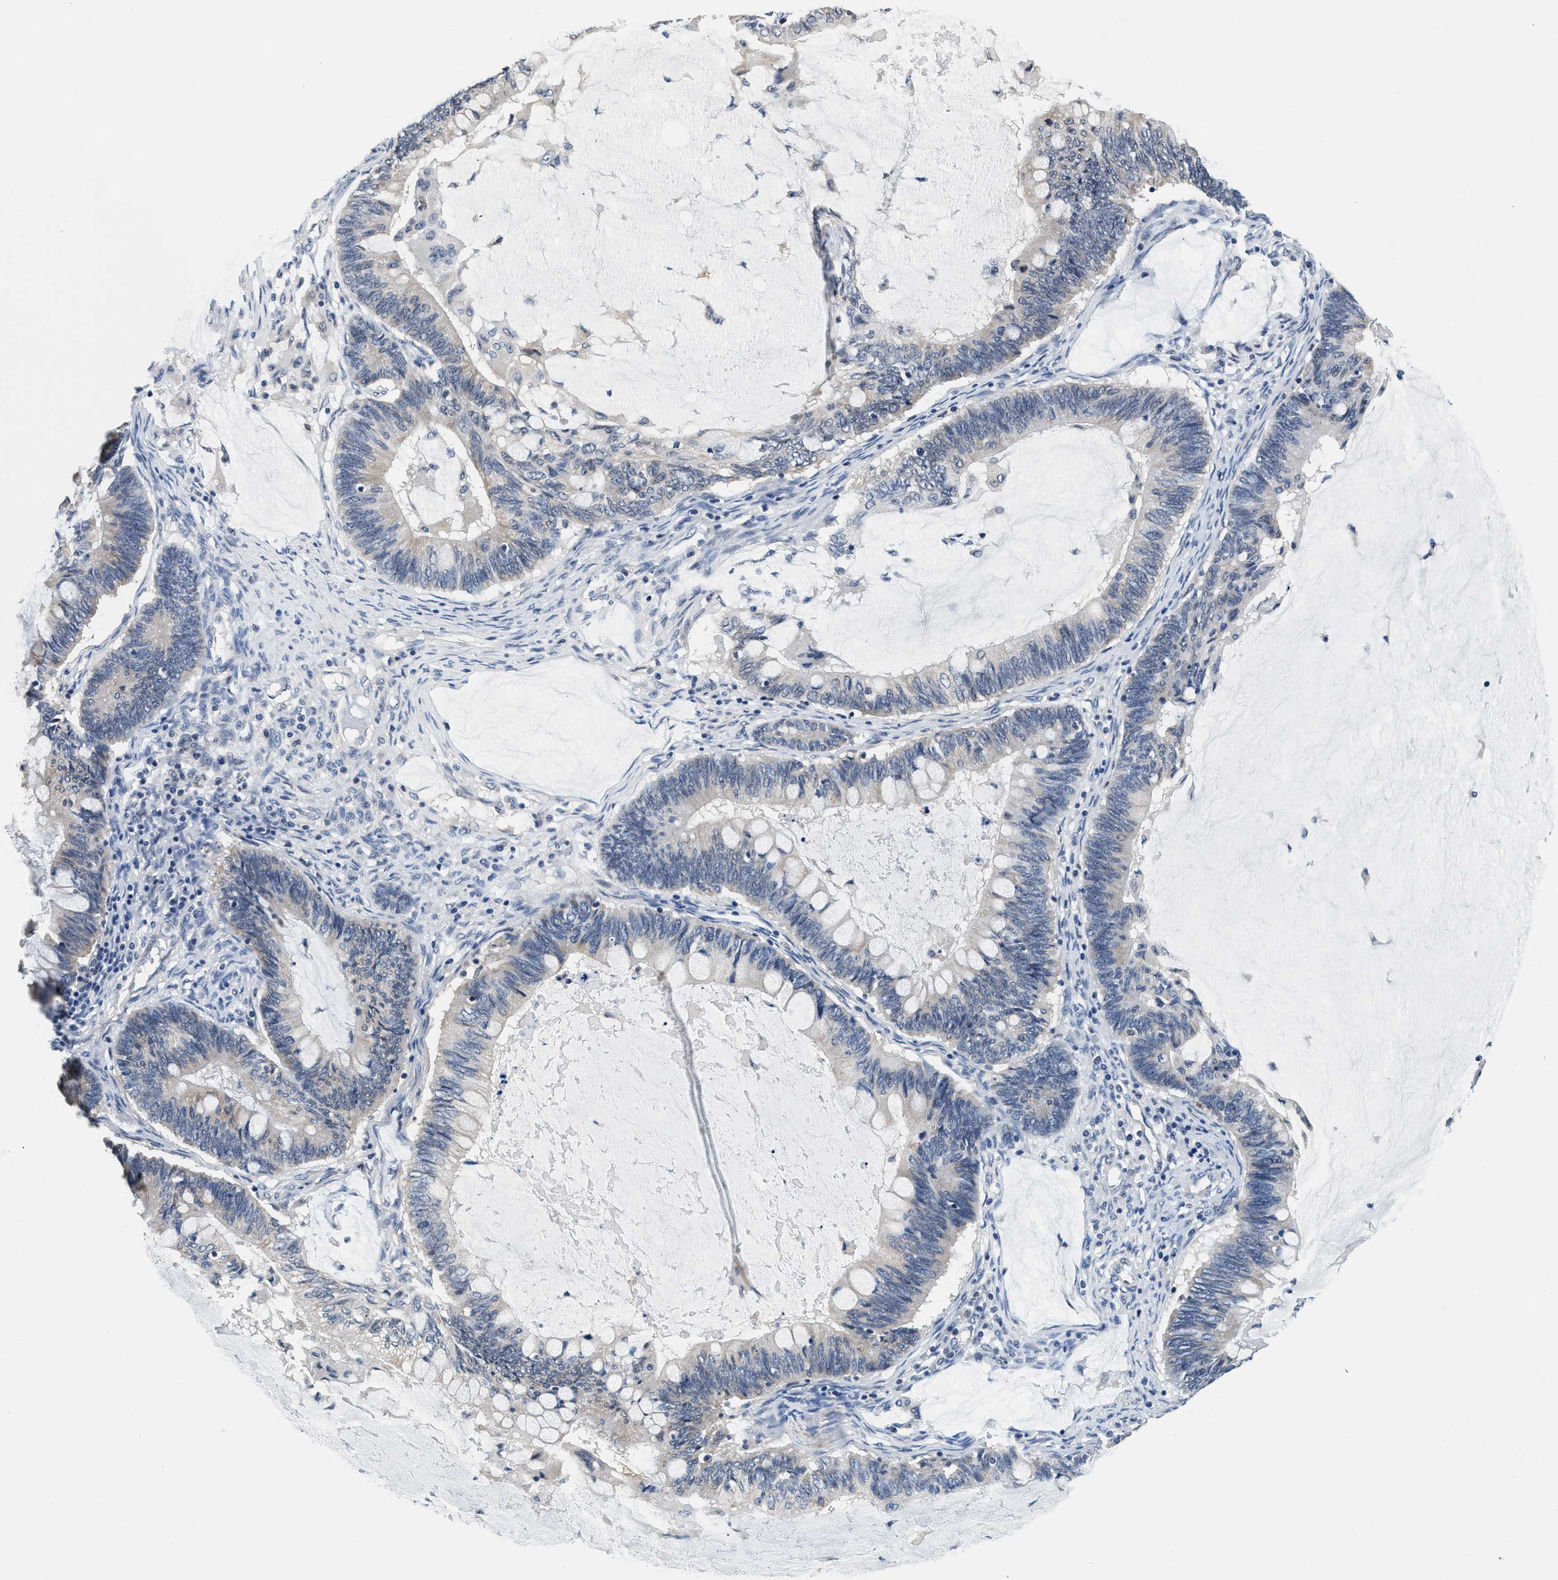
{"staining": {"intensity": "negative", "quantity": "none", "location": "none"}, "tissue": "ovarian cancer", "cell_type": "Tumor cells", "image_type": "cancer", "snomed": [{"axis": "morphology", "description": "Cystadenocarcinoma, mucinous, NOS"}, {"axis": "topography", "description": "Ovary"}], "caption": "Human mucinous cystadenocarcinoma (ovarian) stained for a protein using IHC demonstrates no staining in tumor cells.", "gene": "MYH3", "patient": {"sex": "female", "age": 61}}